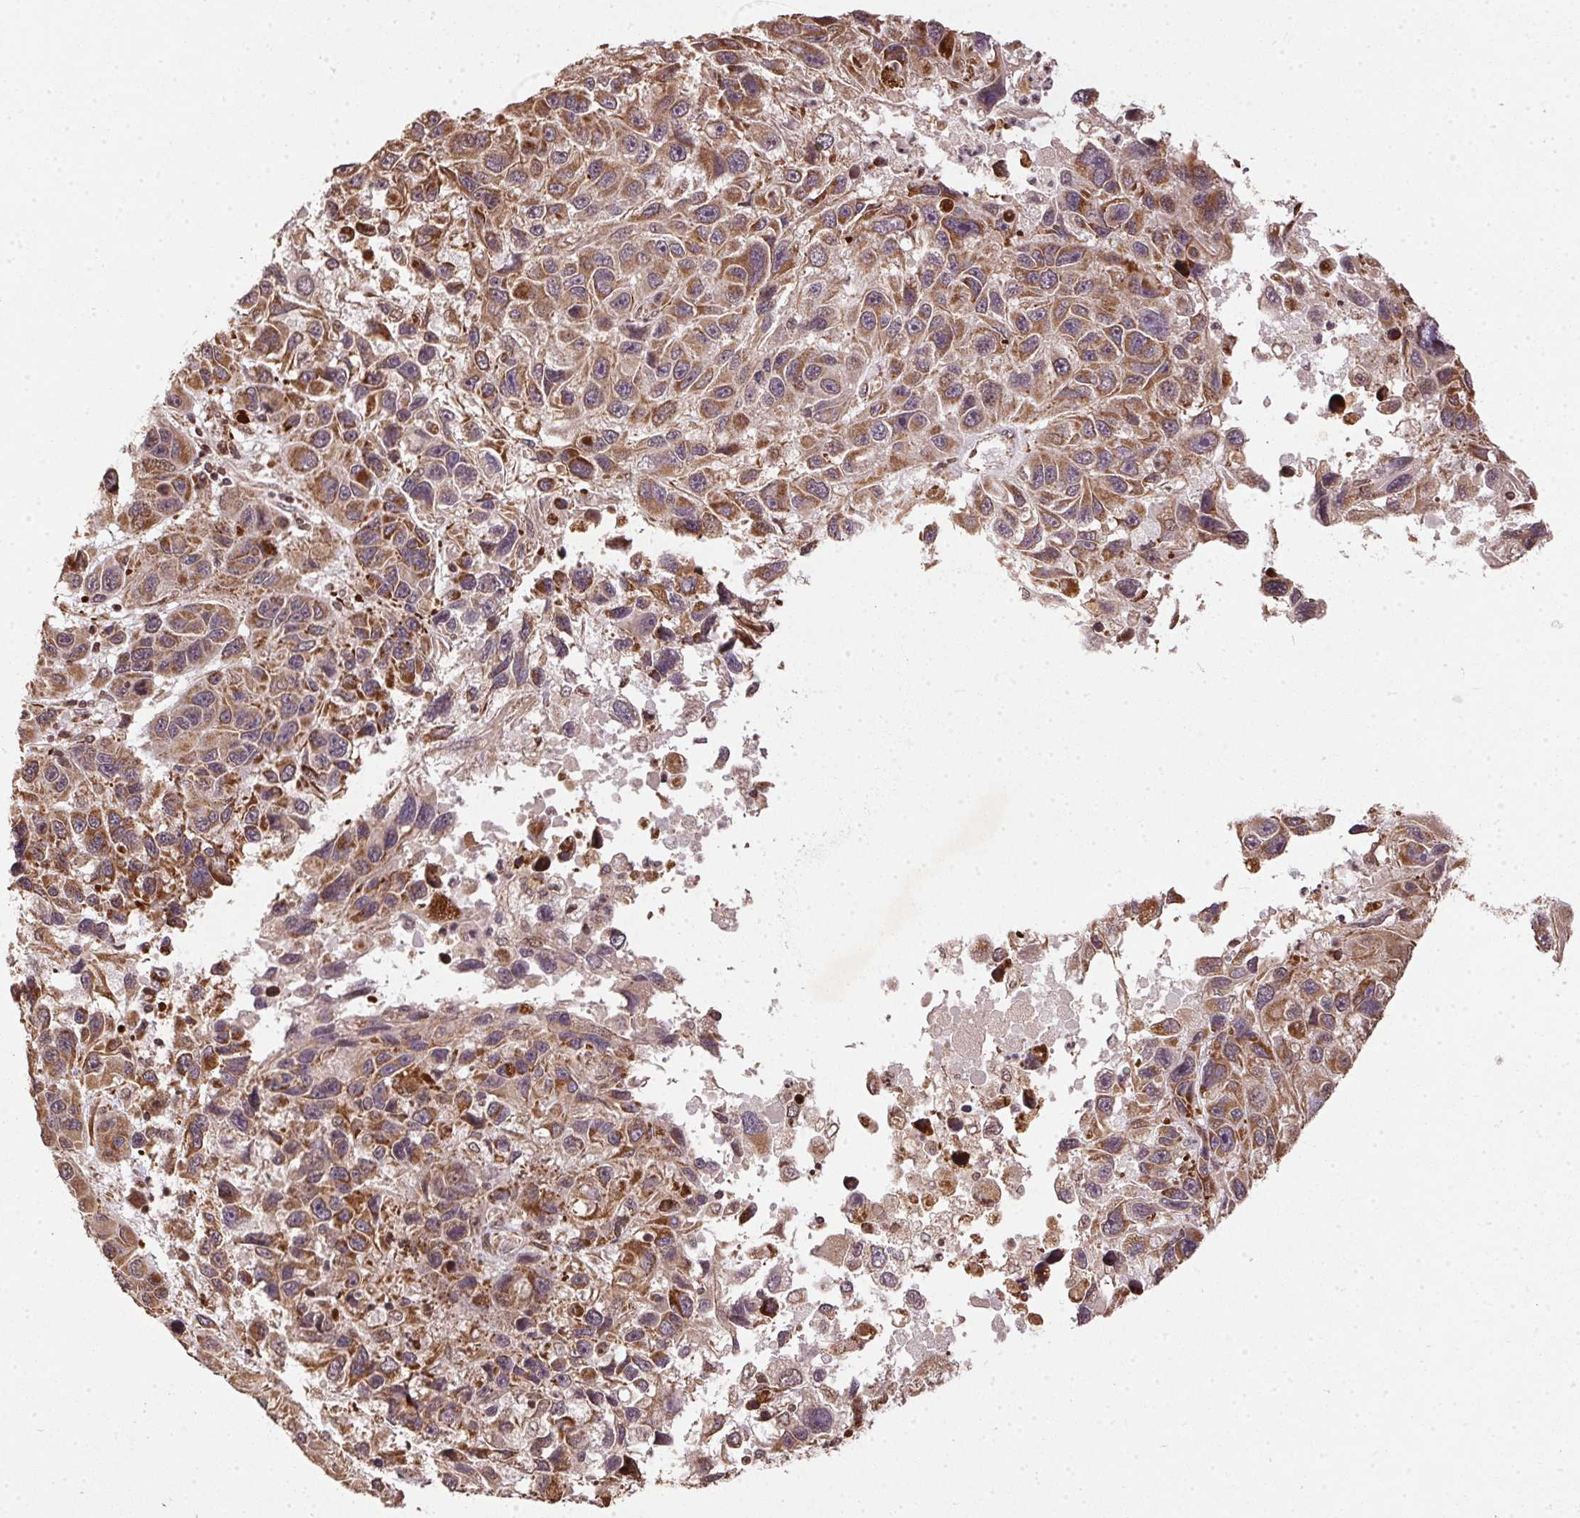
{"staining": {"intensity": "moderate", "quantity": ">75%", "location": "cytoplasmic/membranous"}, "tissue": "melanoma", "cell_type": "Tumor cells", "image_type": "cancer", "snomed": [{"axis": "morphology", "description": "Malignant melanoma, NOS"}, {"axis": "topography", "description": "Skin"}], "caption": "Melanoma stained with a protein marker reveals moderate staining in tumor cells.", "gene": "SPRED2", "patient": {"sex": "male", "age": 53}}